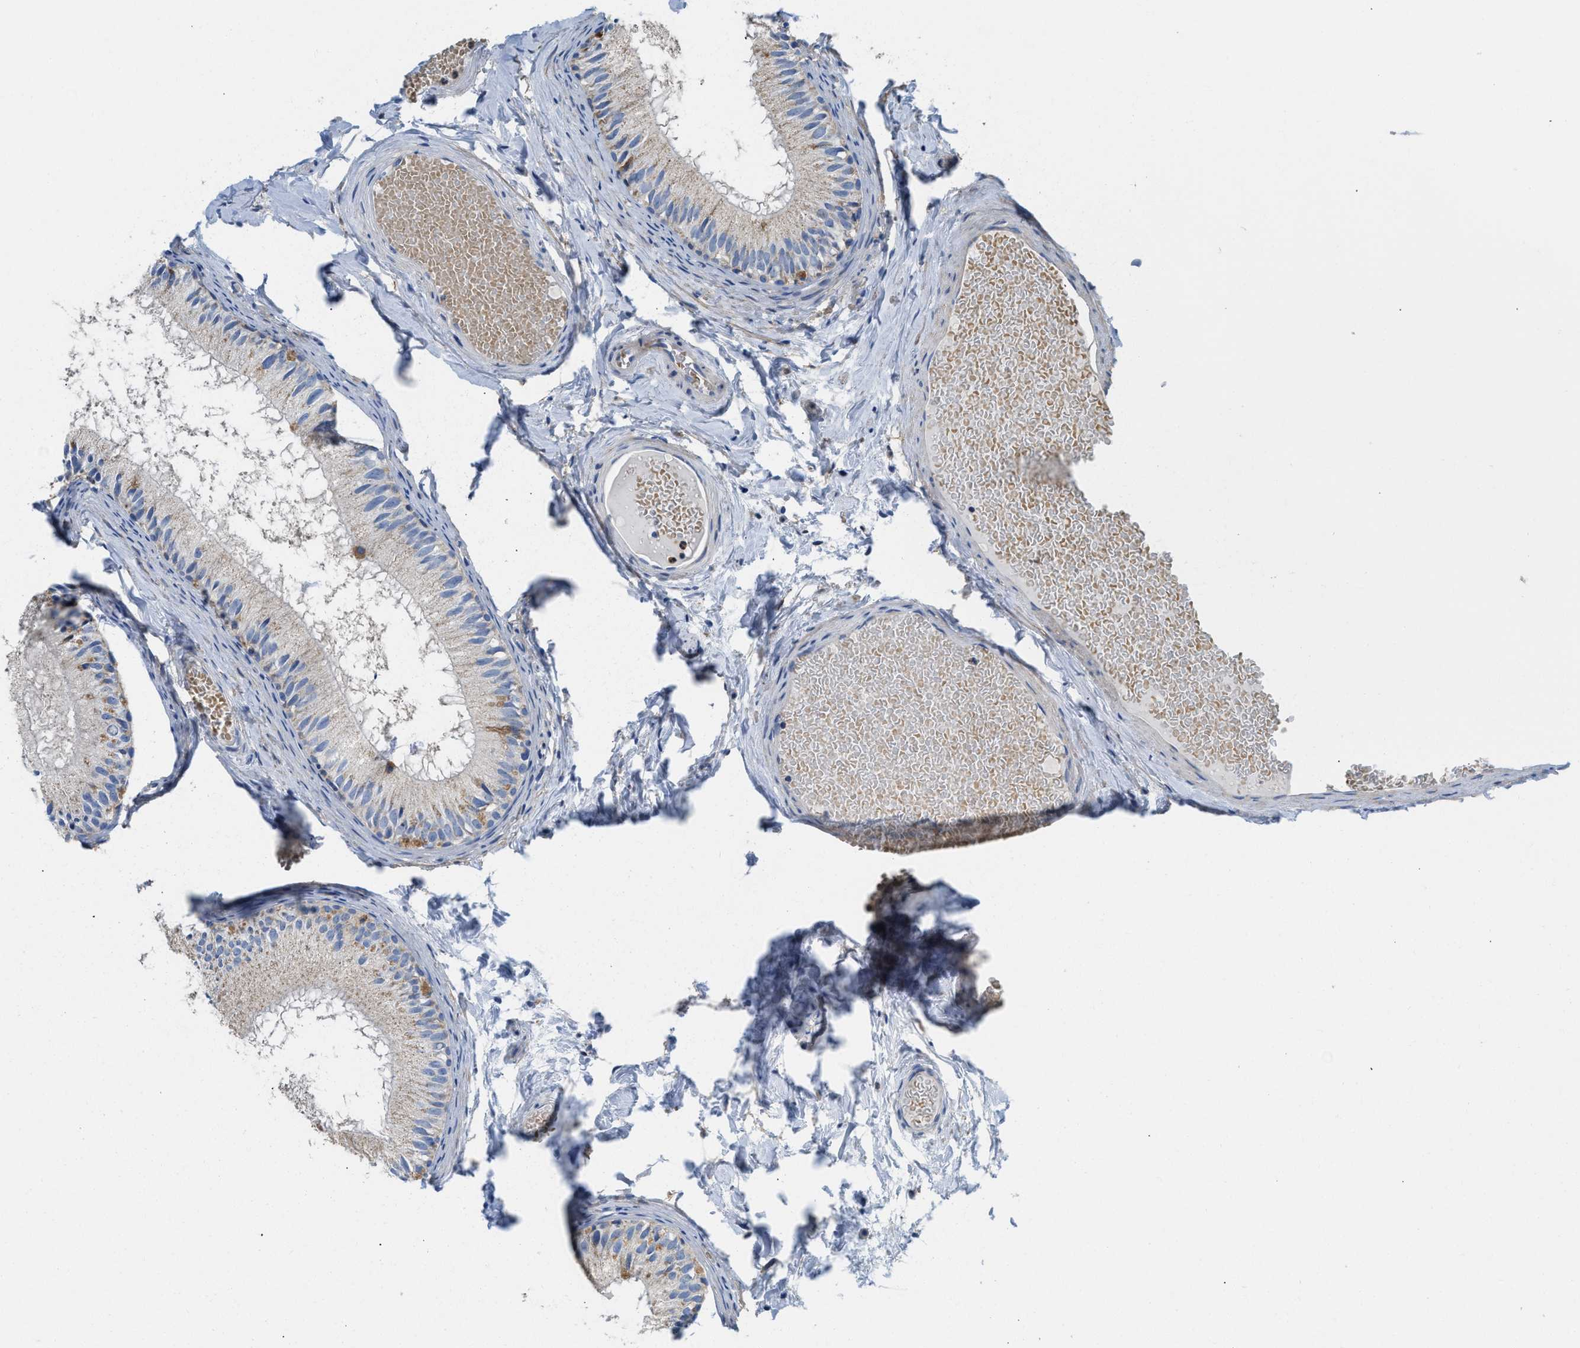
{"staining": {"intensity": "moderate", "quantity": "<25%", "location": "cytoplasmic/membranous"}, "tissue": "epididymis", "cell_type": "Glandular cells", "image_type": "normal", "snomed": [{"axis": "morphology", "description": "Normal tissue, NOS"}, {"axis": "topography", "description": "Epididymis"}], "caption": "Protein expression analysis of normal epididymis shows moderate cytoplasmic/membranous staining in about <25% of glandular cells.", "gene": "SLC25A13", "patient": {"sex": "male", "age": 46}}